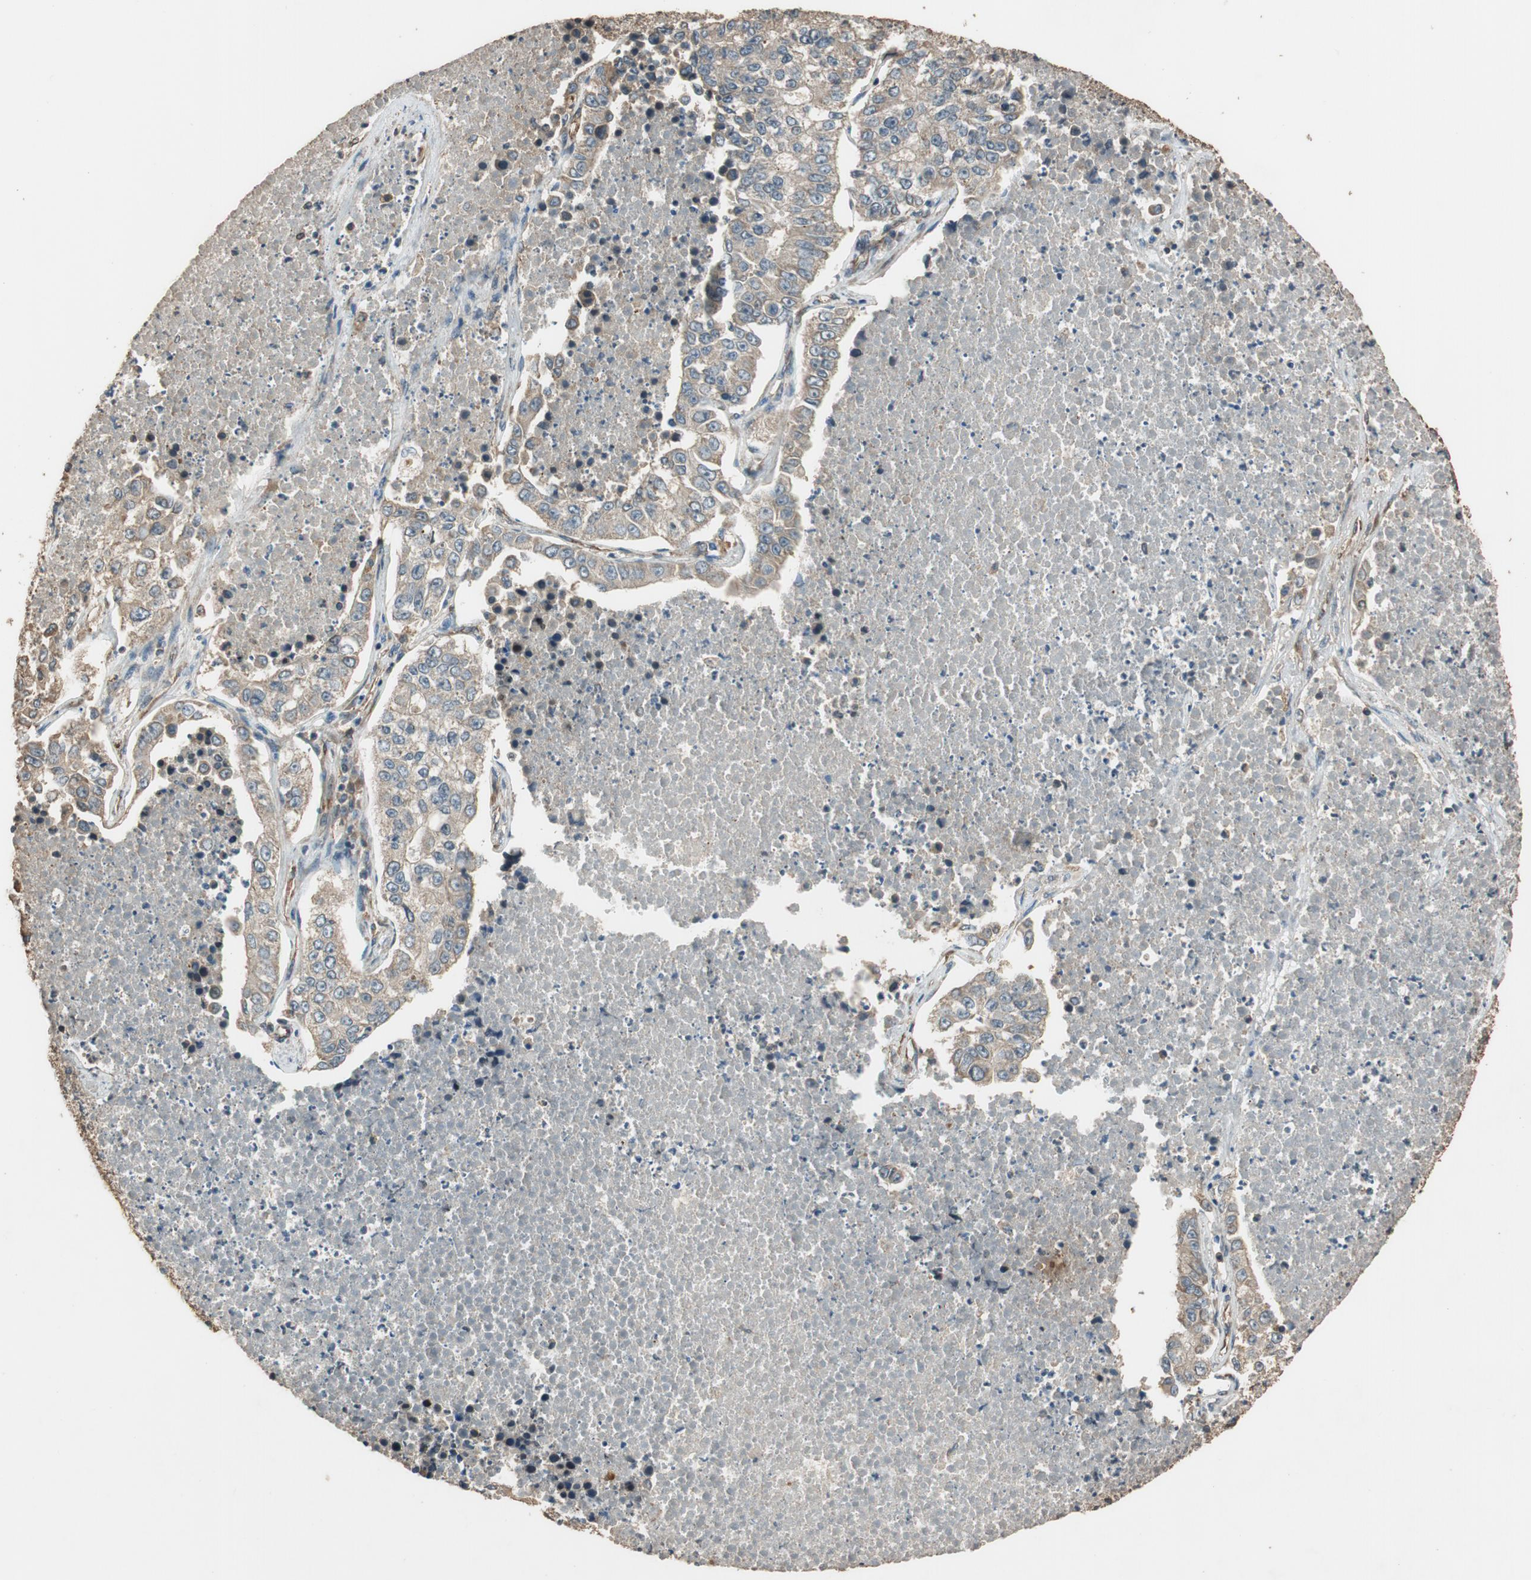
{"staining": {"intensity": "weak", "quantity": ">75%", "location": "cytoplasmic/membranous"}, "tissue": "lung cancer", "cell_type": "Tumor cells", "image_type": "cancer", "snomed": [{"axis": "morphology", "description": "Adenocarcinoma, NOS"}, {"axis": "topography", "description": "Lung"}], "caption": "The image demonstrates immunohistochemical staining of lung cancer. There is weak cytoplasmic/membranous staining is present in approximately >75% of tumor cells.", "gene": "MST1R", "patient": {"sex": "male", "age": 49}}